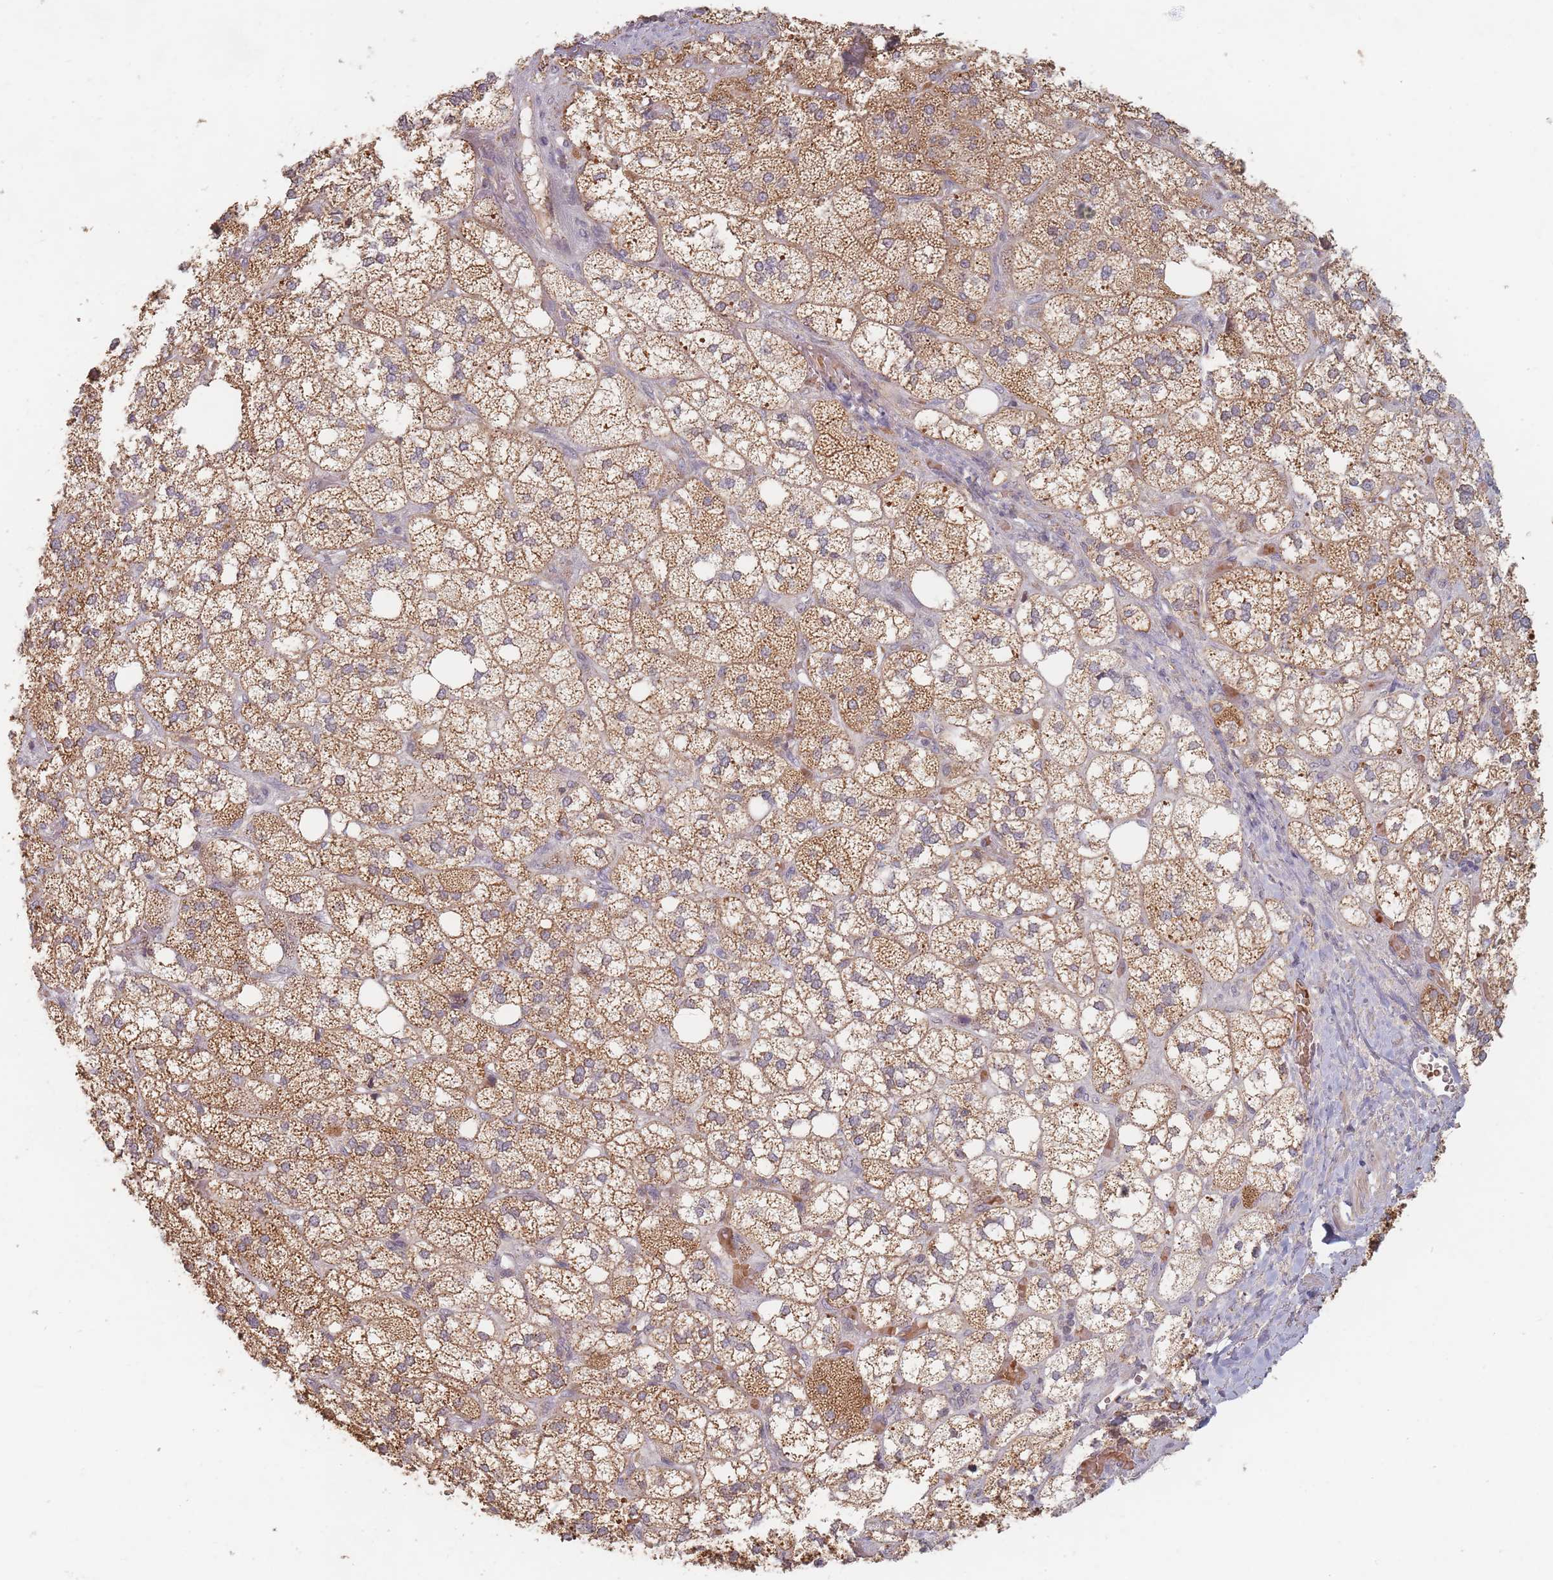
{"staining": {"intensity": "moderate", "quantity": ">75%", "location": "cytoplasmic/membranous"}, "tissue": "adrenal gland", "cell_type": "Glandular cells", "image_type": "normal", "snomed": [{"axis": "morphology", "description": "Normal tissue, NOS"}, {"axis": "topography", "description": "Adrenal gland"}], "caption": "Glandular cells reveal medium levels of moderate cytoplasmic/membranous expression in approximately >75% of cells in benign adrenal gland. Using DAB (3,3'-diaminobenzidine) (brown) and hematoxylin (blue) stains, captured at high magnification using brightfield microscopy.", "gene": "OR2M4", "patient": {"sex": "male", "age": 61}}